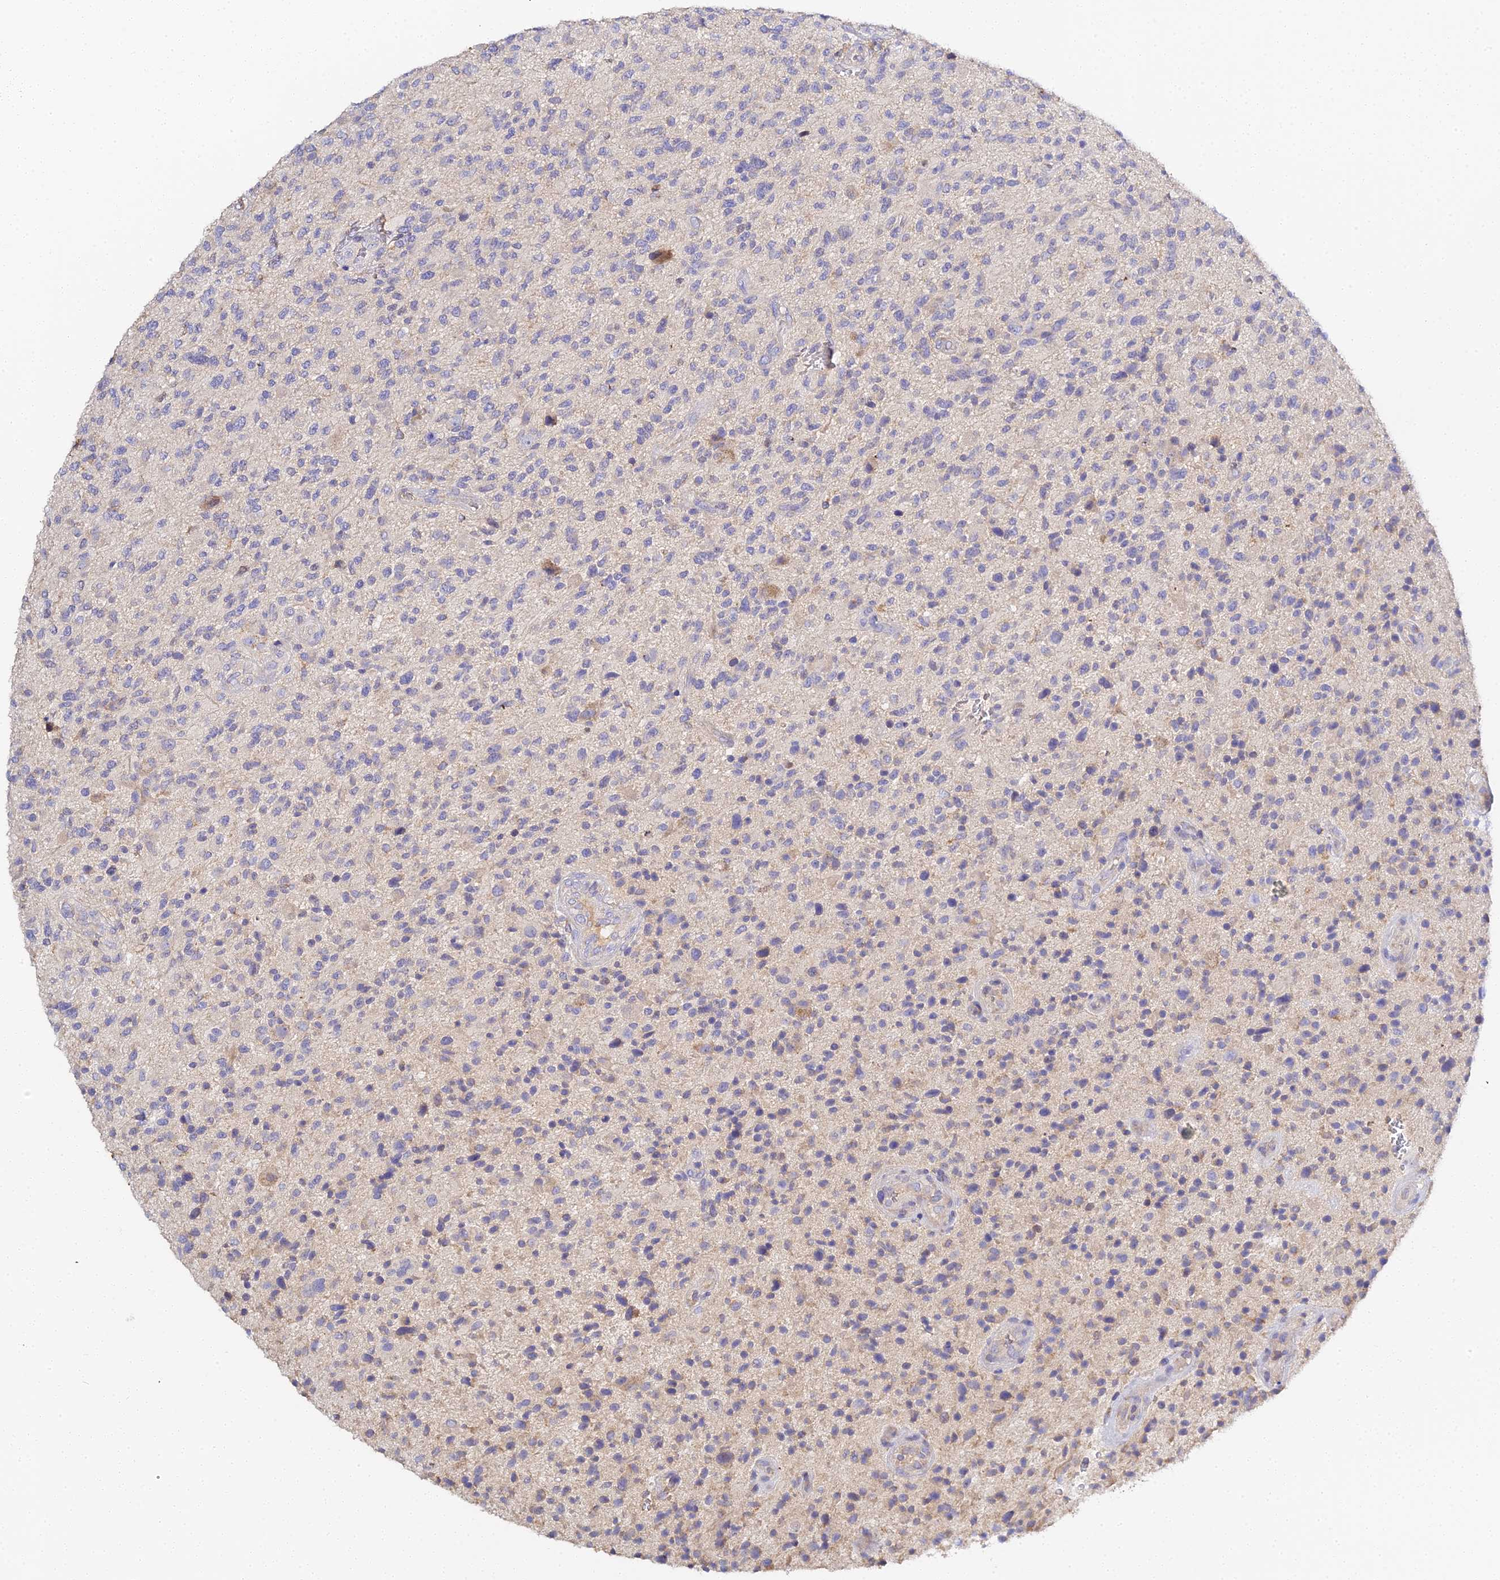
{"staining": {"intensity": "negative", "quantity": "none", "location": "none"}, "tissue": "glioma", "cell_type": "Tumor cells", "image_type": "cancer", "snomed": [{"axis": "morphology", "description": "Glioma, malignant, High grade"}, {"axis": "topography", "description": "Brain"}], "caption": "This is an IHC photomicrograph of human glioma. There is no staining in tumor cells.", "gene": "SCX", "patient": {"sex": "male", "age": 47}}